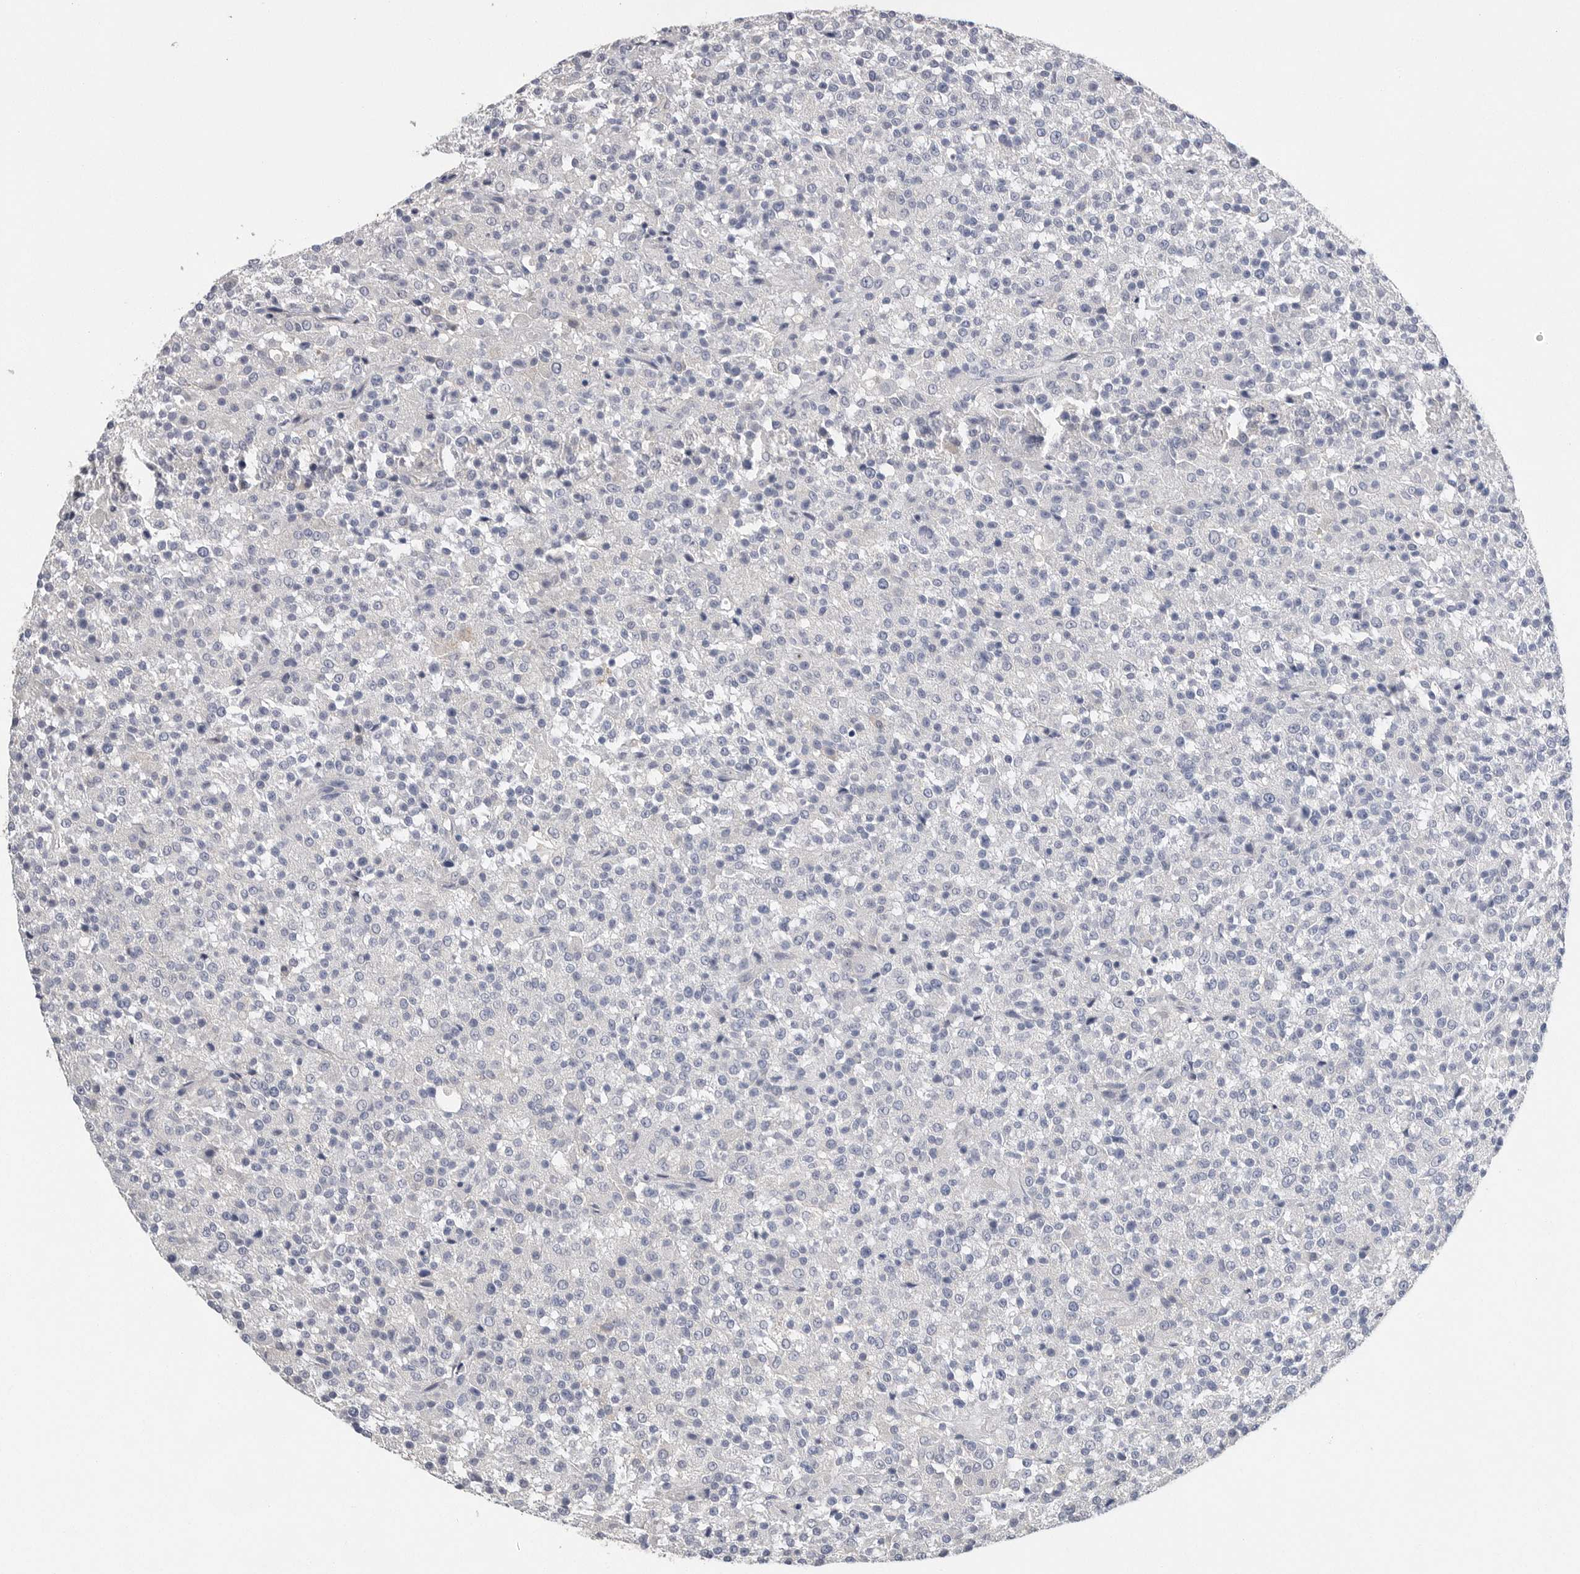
{"staining": {"intensity": "negative", "quantity": "none", "location": "none"}, "tissue": "testis cancer", "cell_type": "Tumor cells", "image_type": "cancer", "snomed": [{"axis": "morphology", "description": "Seminoma, NOS"}, {"axis": "topography", "description": "Testis"}], "caption": "IHC micrograph of seminoma (testis) stained for a protein (brown), which shows no expression in tumor cells. (DAB immunohistochemistry (IHC) visualized using brightfield microscopy, high magnification).", "gene": "FABP6", "patient": {"sex": "male", "age": 59}}